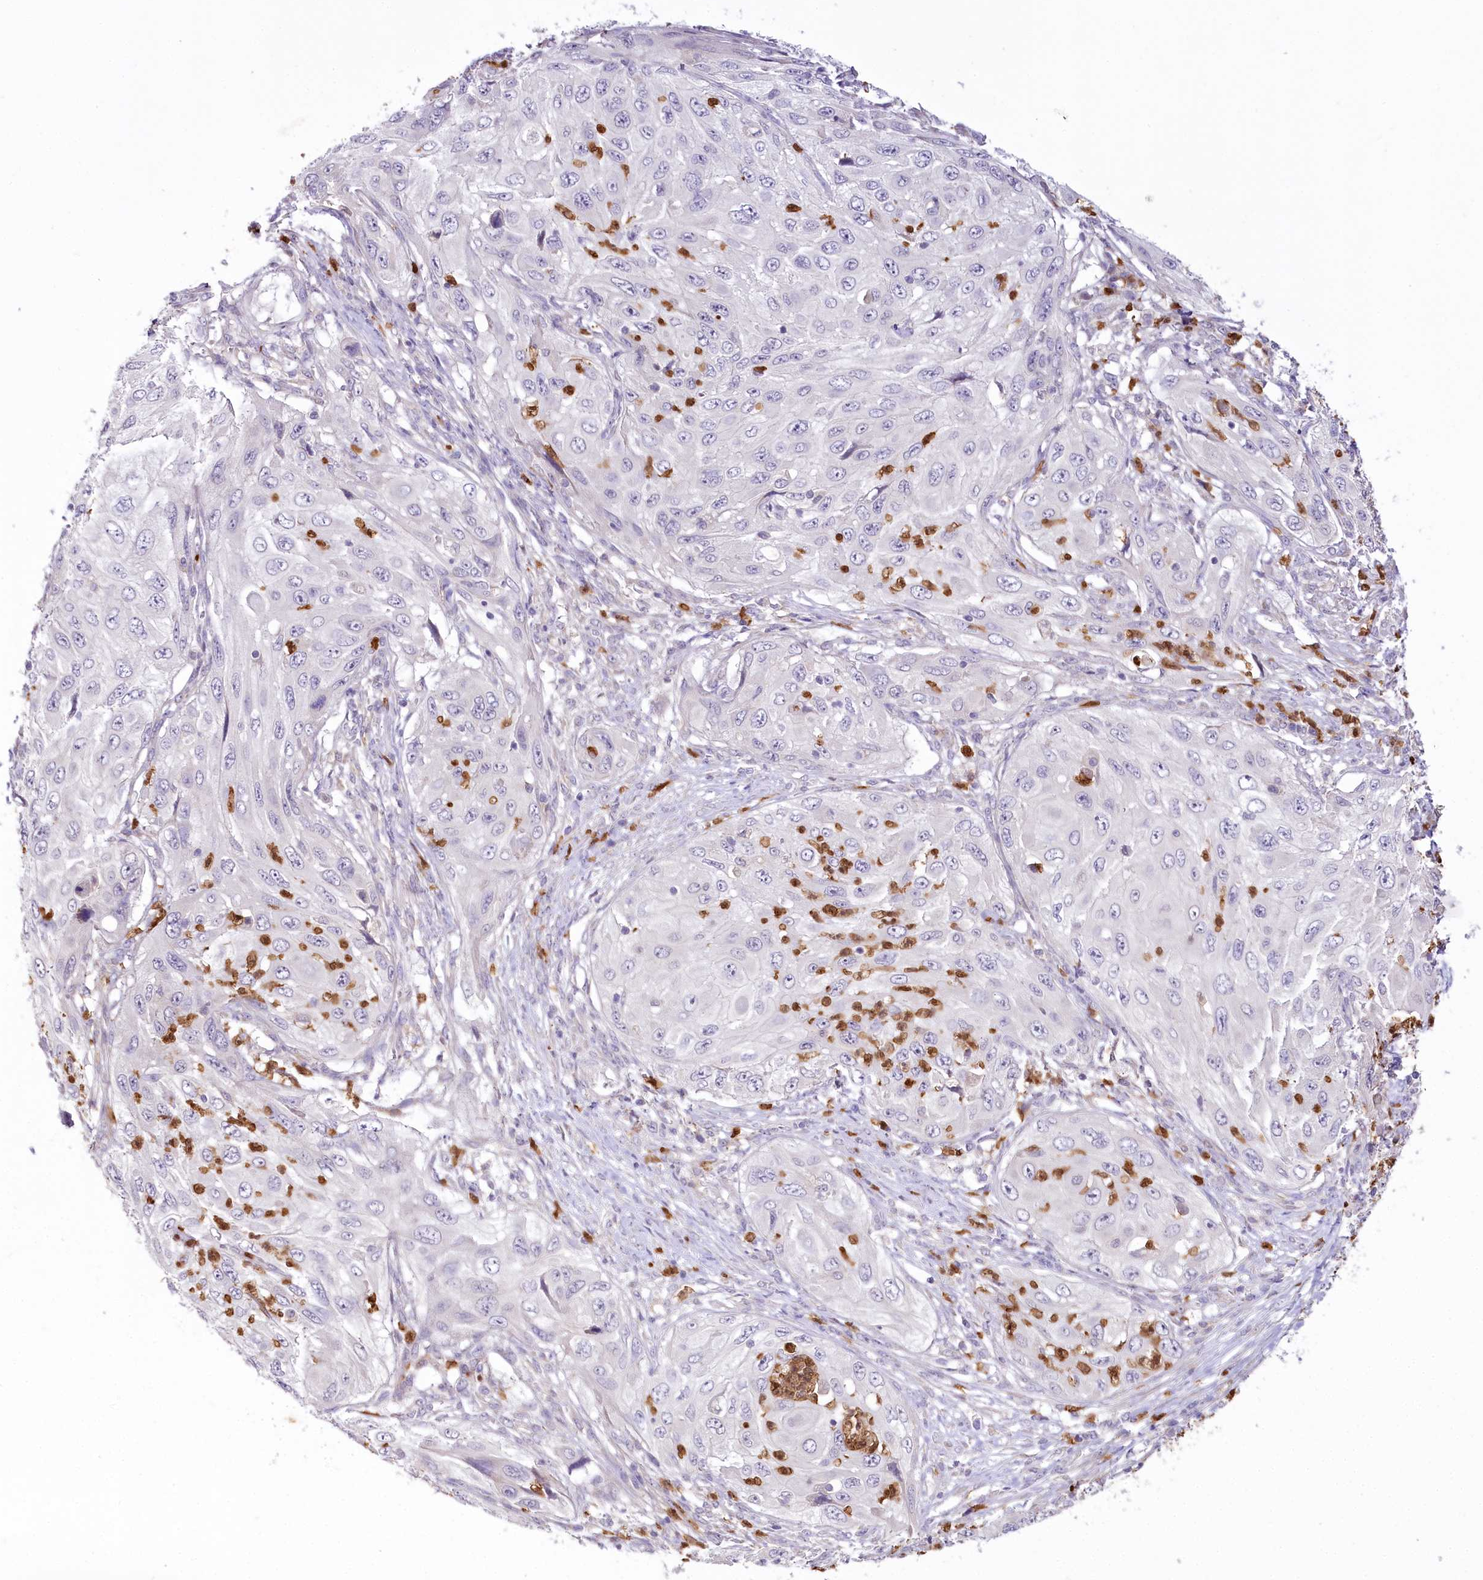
{"staining": {"intensity": "negative", "quantity": "none", "location": "none"}, "tissue": "cervical cancer", "cell_type": "Tumor cells", "image_type": "cancer", "snomed": [{"axis": "morphology", "description": "Squamous cell carcinoma, NOS"}, {"axis": "topography", "description": "Cervix"}], "caption": "DAB immunohistochemical staining of human cervical cancer reveals no significant staining in tumor cells.", "gene": "DPYD", "patient": {"sex": "female", "age": 42}}